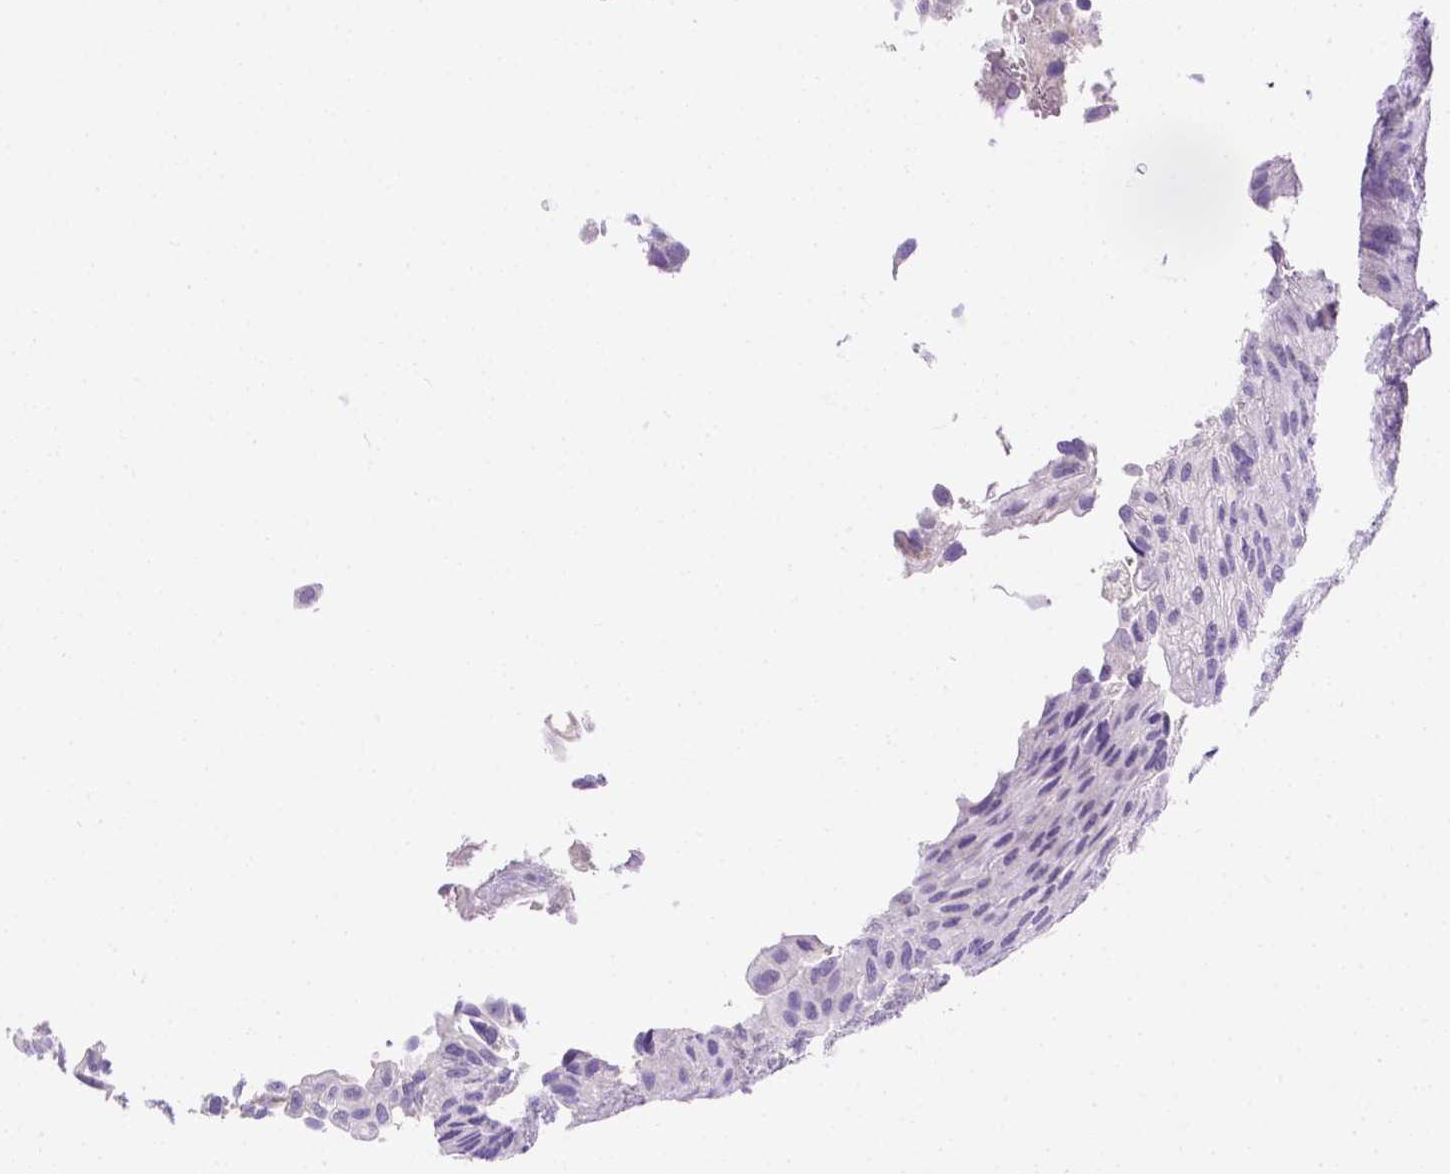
{"staining": {"intensity": "negative", "quantity": "none", "location": "none"}, "tissue": "urothelial cancer", "cell_type": "Tumor cells", "image_type": "cancer", "snomed": [{"axis": "morphology", "description": "Urothelial carcinoma, NOS"}, {"axis": "topography", "description": "Urinary bladder"}], "caption": "Immunohistochemistry (IHC) of transitional cell carcinoma exhibits no positivity in tumor cells.", "gene": "B3GAT1", "patient": {"sex": "male", "age": 87}}